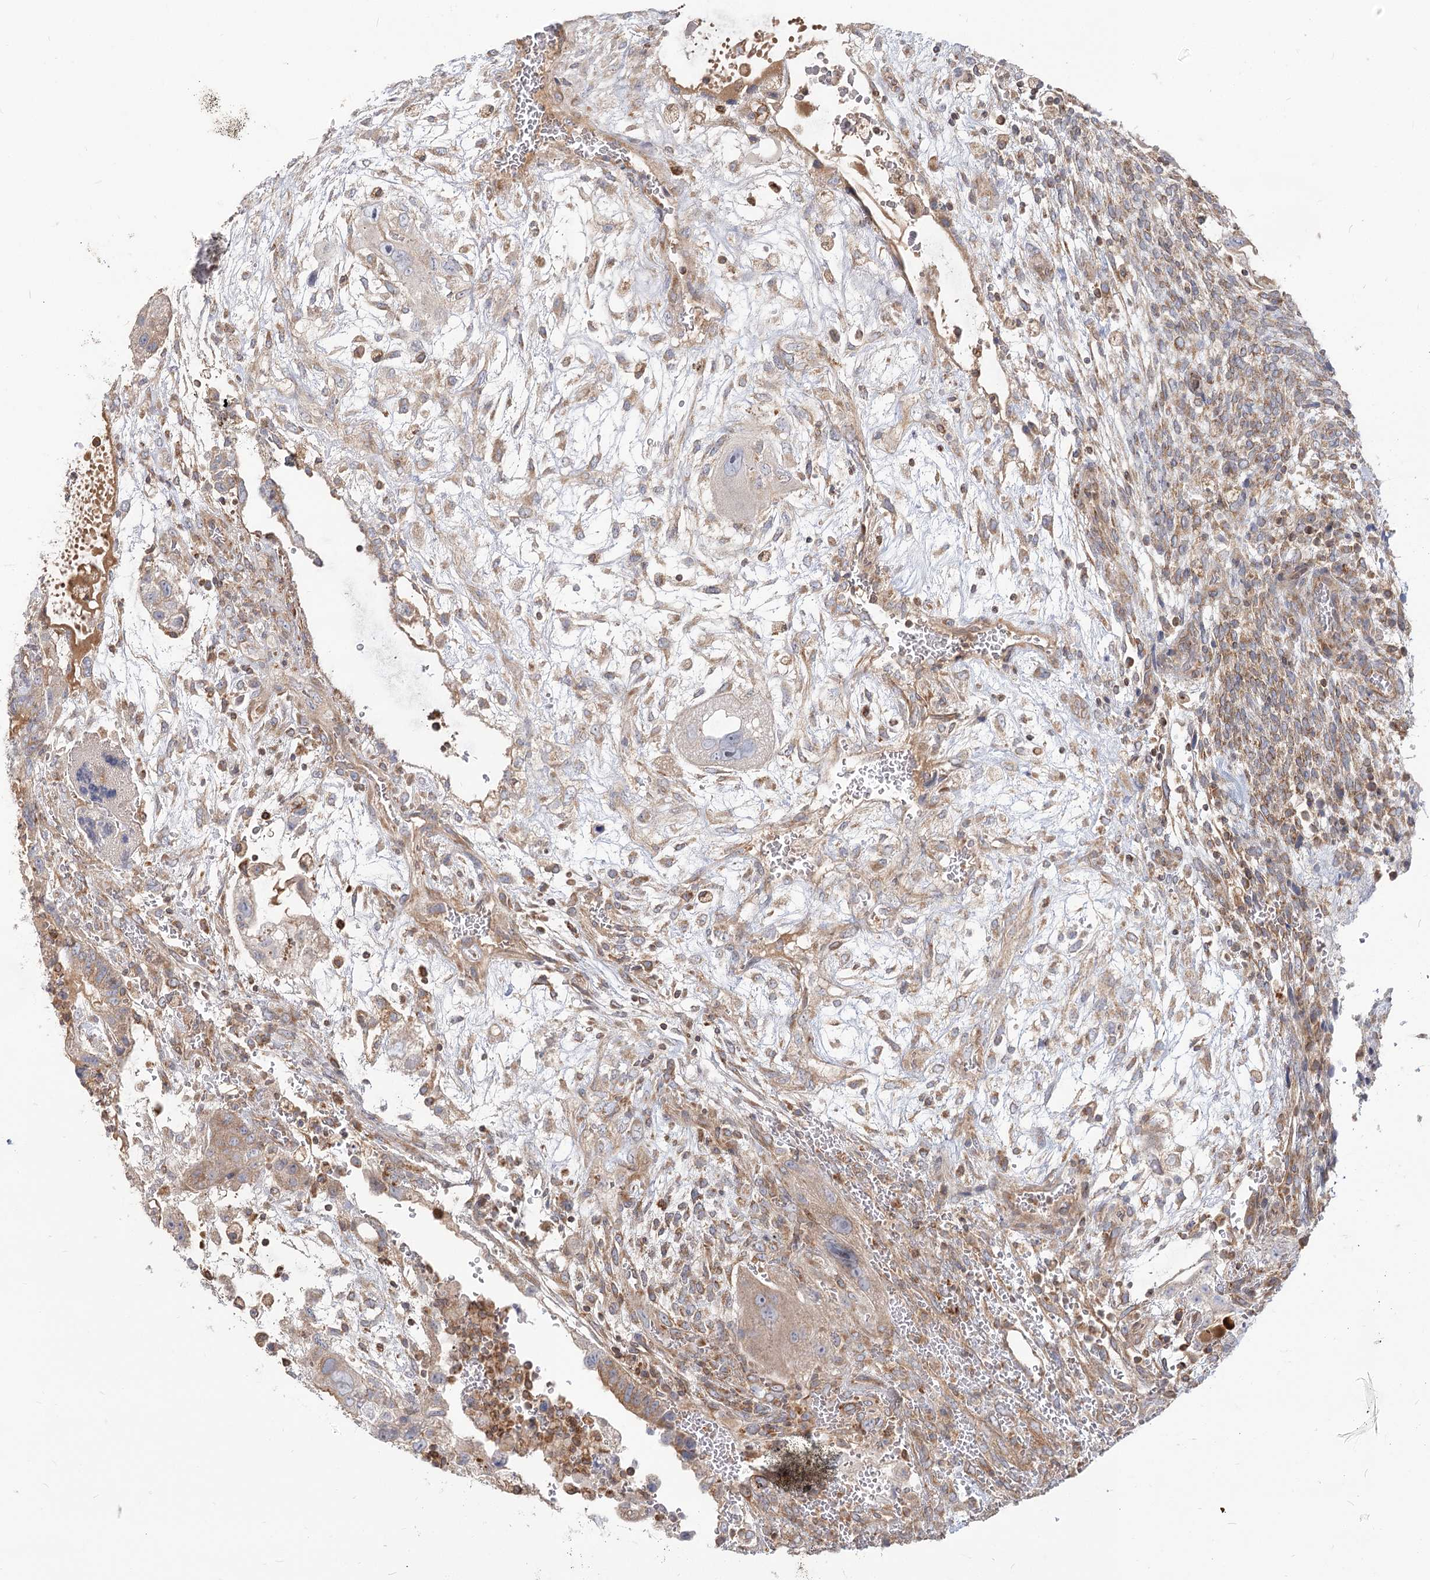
{"staining": {"intensity": "weak", "quantity": "25%-75%", "location": "cytoplasmic/membranous"}, "tissue": "testis cancer", "cell_type": "Tumor cells", "image_type": "cancer", "snomed": [{"axis": "morphology", "description": "Carcinoma, Embryonal, NOS"}, {"axis": "topography", "description": "Testis"}], "caption": "Testis cancer stained for a protein shows weak cytoplasmic/membranous positivity in tumor cells.", "gene": "MTMR3", "patient": {"sex": "male", "age": 36}}